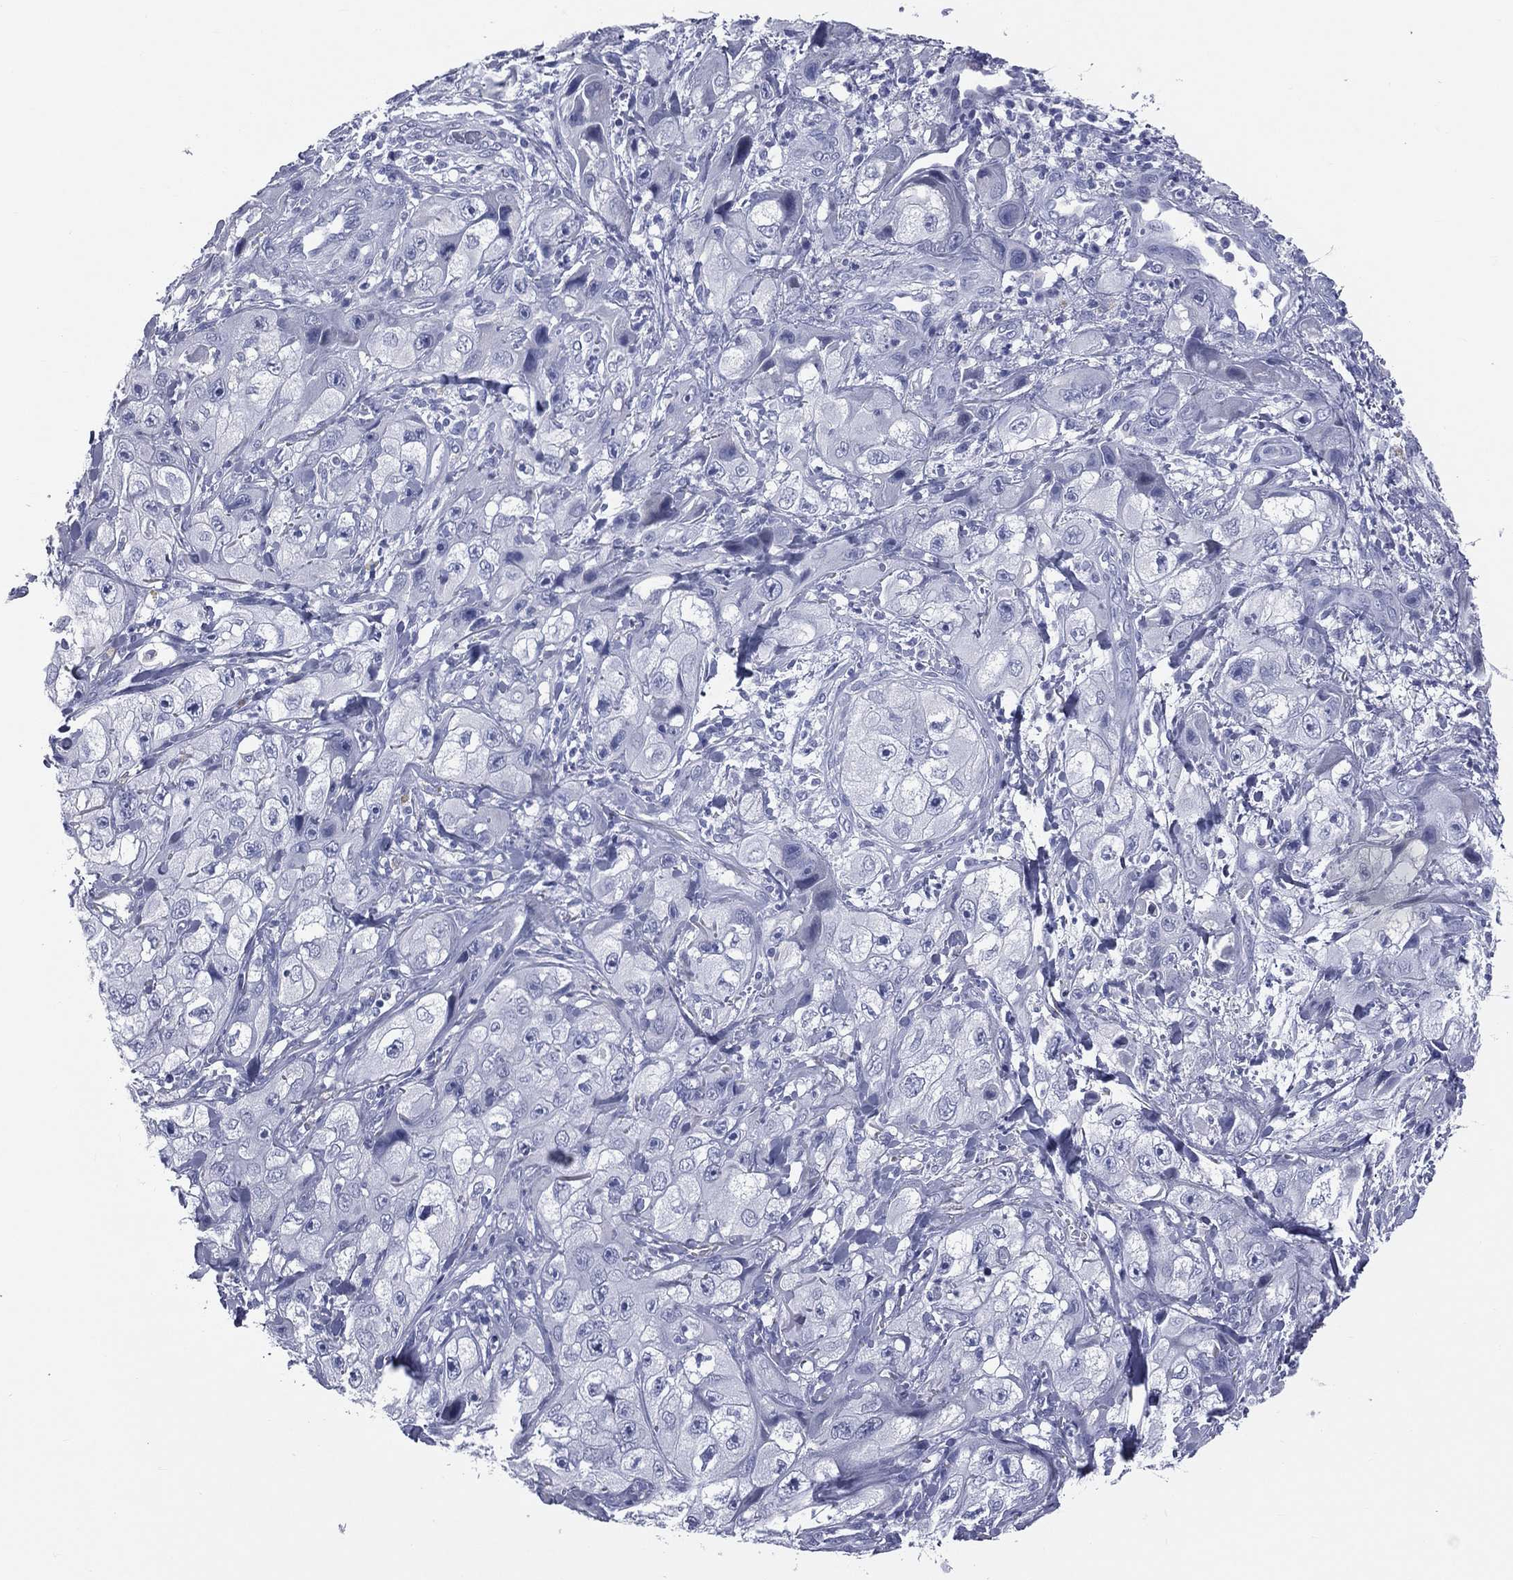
{"staining": {"intensity": "negative", "quantity": "none", "location": "none"}, "tissue": "skin cancer", "cell_type": "Tumor cells", "image_type": "cancer", "snomed": [{"axis": "morphology", "description": "Squamous cell carcinoma, NOS"}, {"axis": "topography", "description": "Skin"}, {"axis": "topography", "description": "Subcutis"}], "caption": "A micrograph of skin cancer stained for a protein reveals no brown staining in tumor cells.", "gene": "MLN", "patient": {"sex": "male", "age": 73}}